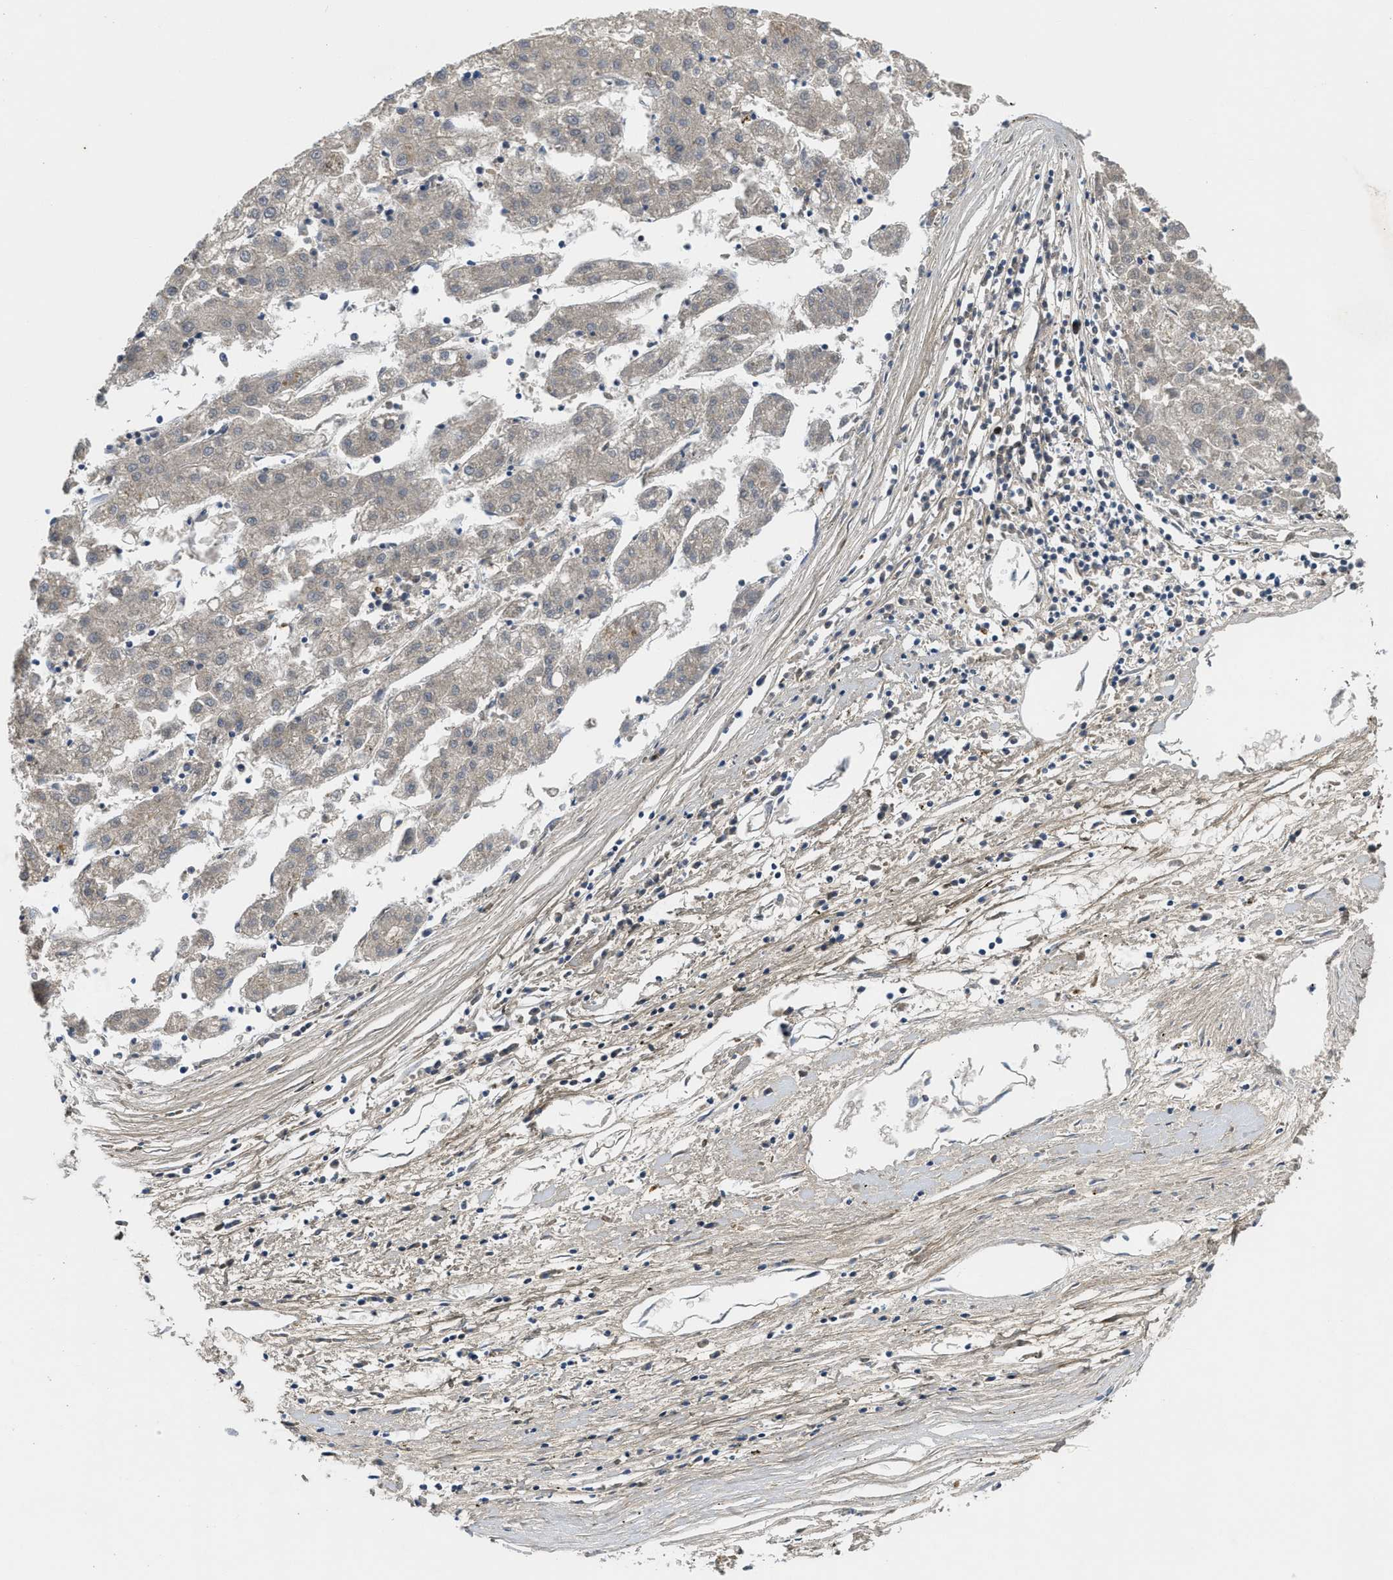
{"staining": {"intensity": "negative", "quantity": "none", "location": "none"}, "tissue": "liver cancer", "cell_type": "Tumor cells", "image_type": "cancer", "snomed": [{"axis": "morphology", "description": "Carcinoma, Hepatocellular, NOS"}, {"axis": "topography", "description": "Liver"}], "caption": "The photomicrograph demonstrates no significant positivity in tumor cells of liver hepatocellular carcinoma. (Immunohistochemistry, brightfield microscopy, high magnification).", "gene": "ZNF70", "patient": {"sex": "male", "age": 72}}